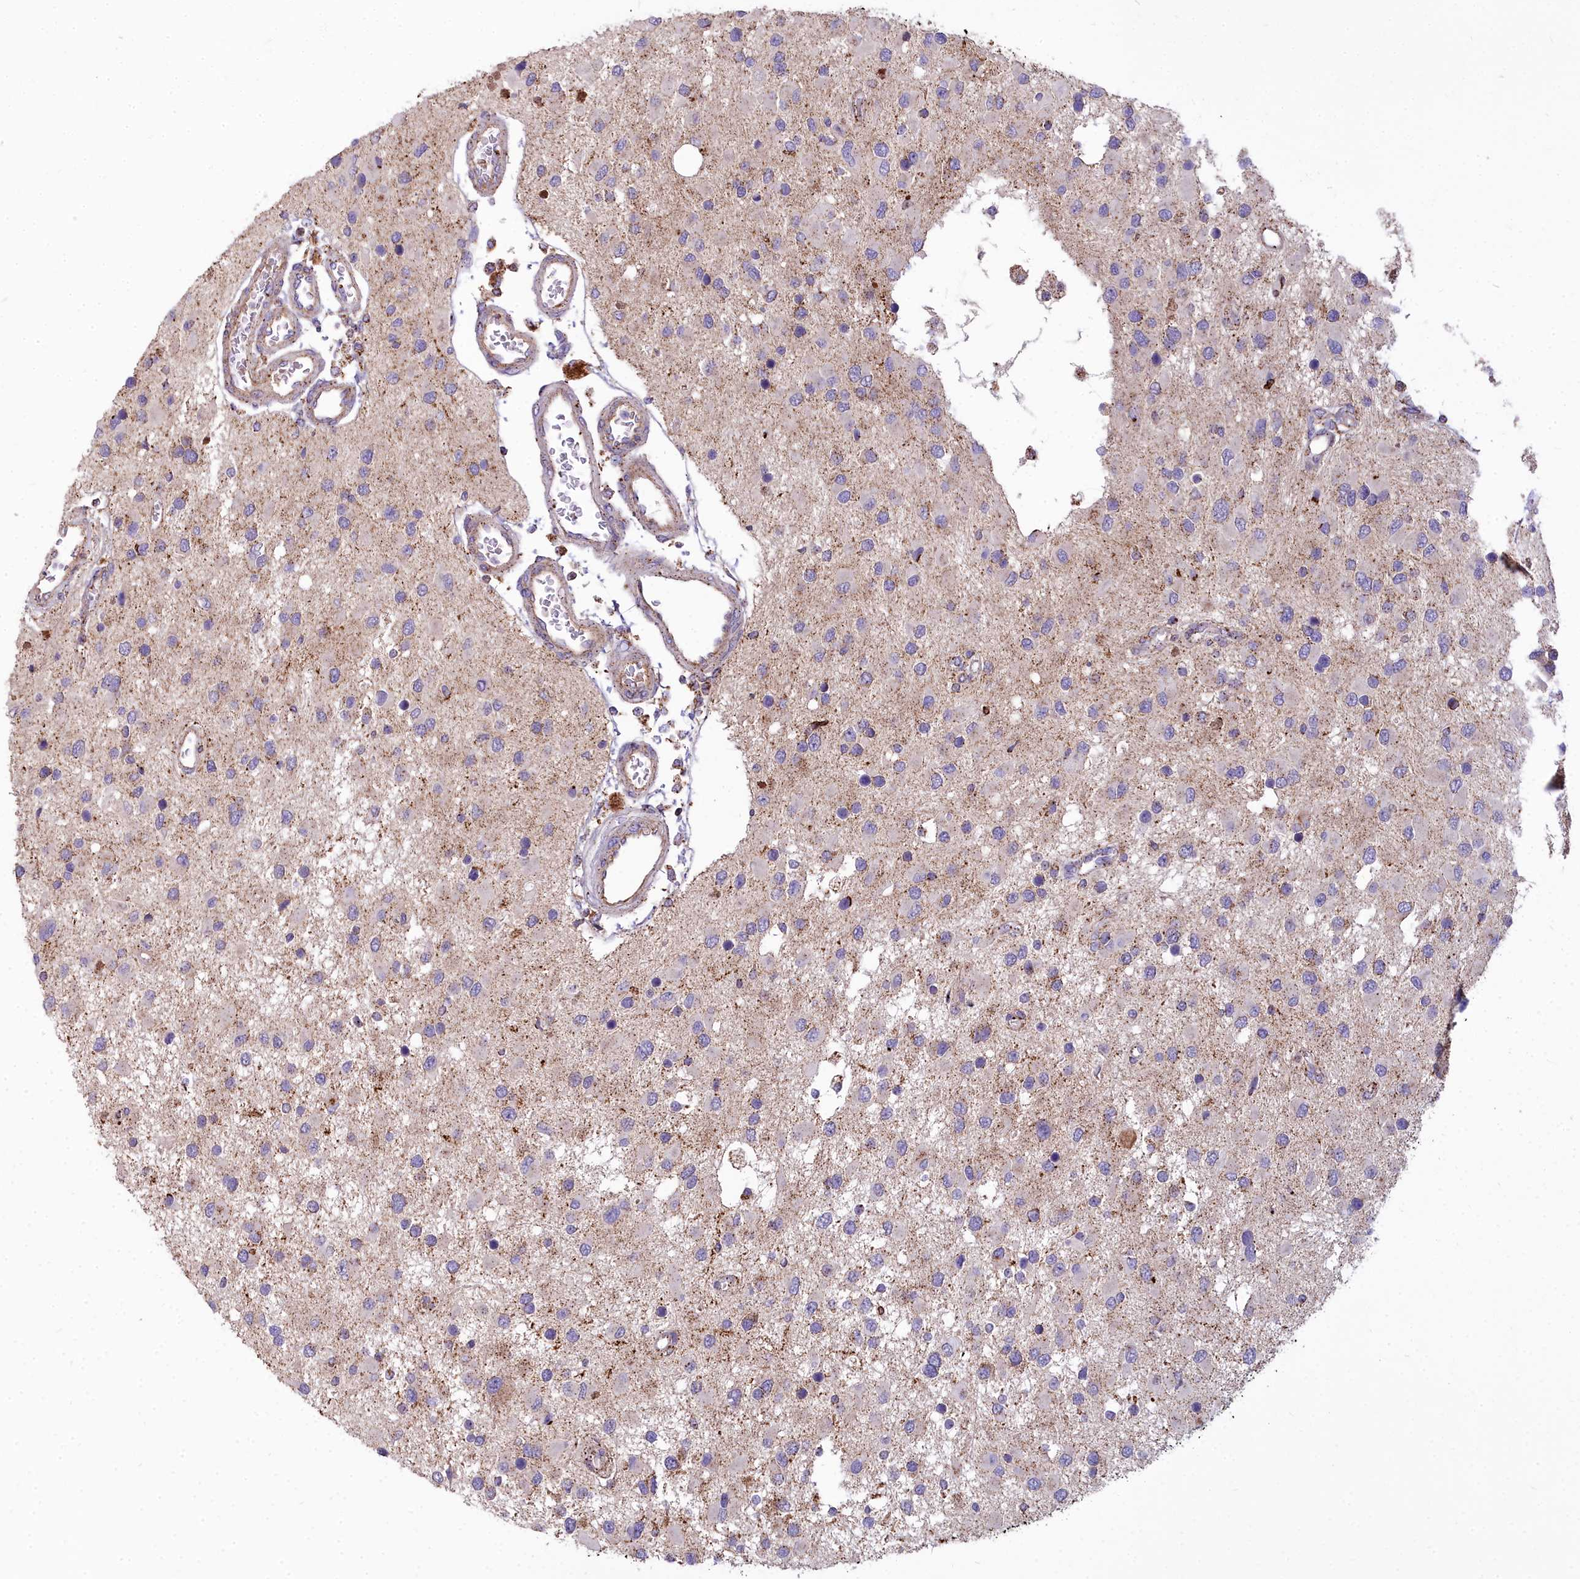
{"staining": {"intensity": "weak", "quantity": ">75%", "location": "cytoplasmic/membranous"}, "tissue": "glioma", "cell_type": "Tumor cells", "image_type": "cancer", "snomed": [{"axis": "morphology", "description": "Glioma, malignant, High grade"}, {"axis": "topography", "description": "Brain"}], "caption": "Protein staining shows weak cytoplasmic/membranous staining in approximately >75% of tumor cells in glioma. (DAB (3,3'-diaminobenzidine) = brown stain, brightfield microscopy at high magnification).", "gene": "FRMPD1", "patient": {"sex": "male", "age": 53}}